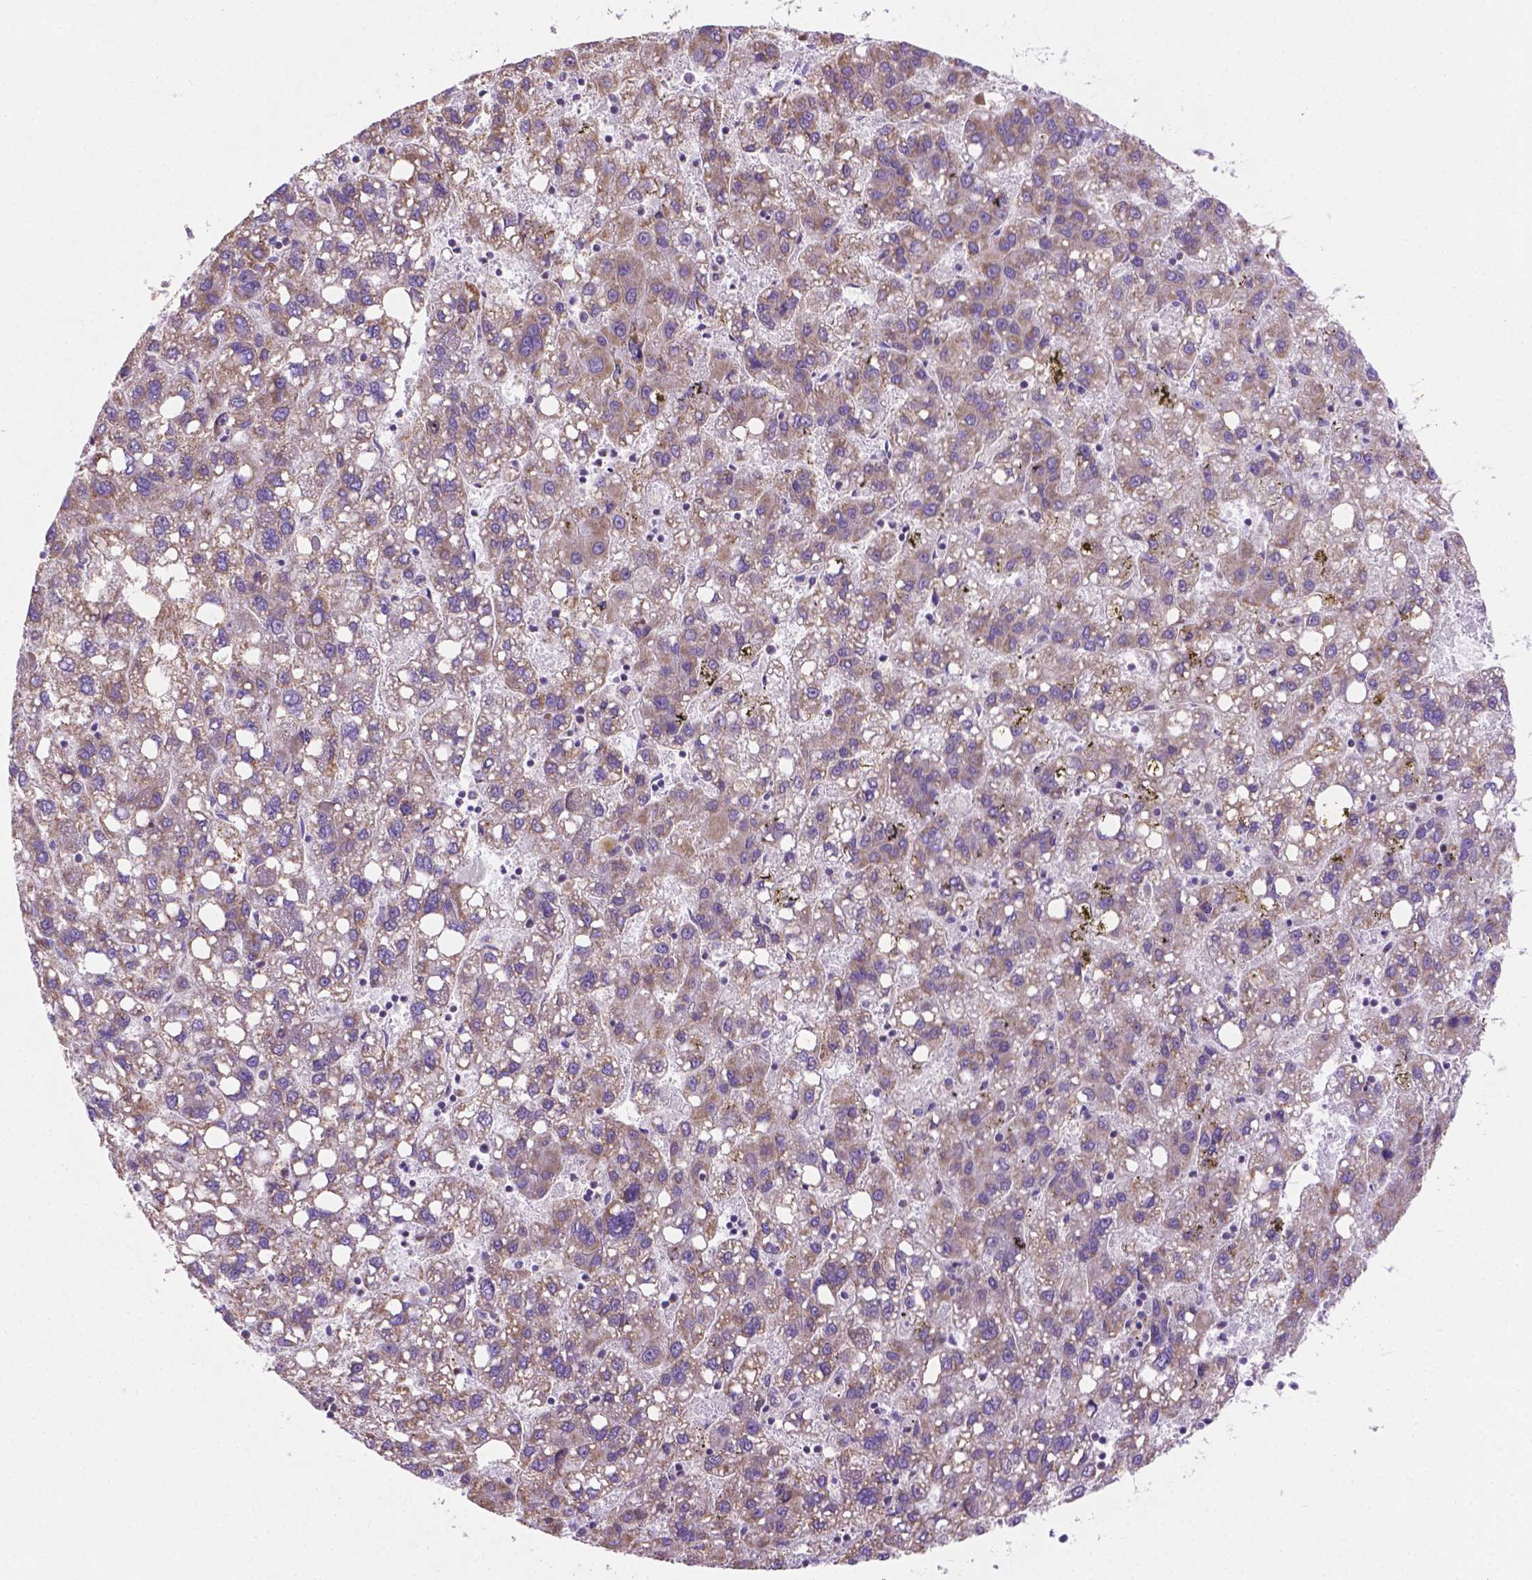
{"staining": {"intensity": "weak", "quantity": "25%-75%", "location": "cytoplasmic/membranous"}, "tissue": "liver cancer", "cell_type": "Tumor cells", "image_type": "cancer", "snomed": [{"axis": "morphology", "description": "Carcinoma, Hepatocellular, NOS"}, {"axis": "topography", "description": "Liver"}], "caption": "High-magnification brightfield microscopy of hepatocellular carcinoma (liver) stained with DAB (3,3'-diaminobenzidine) (brown) and counterstained with hematoxylin (blue). tumor cells exhibit weak cytoplasmic/membranous expression is appreciated in approximately25%-75% of cells.", "gene": "CSPG5", "patient": {"sex": "female", "age": 82}}